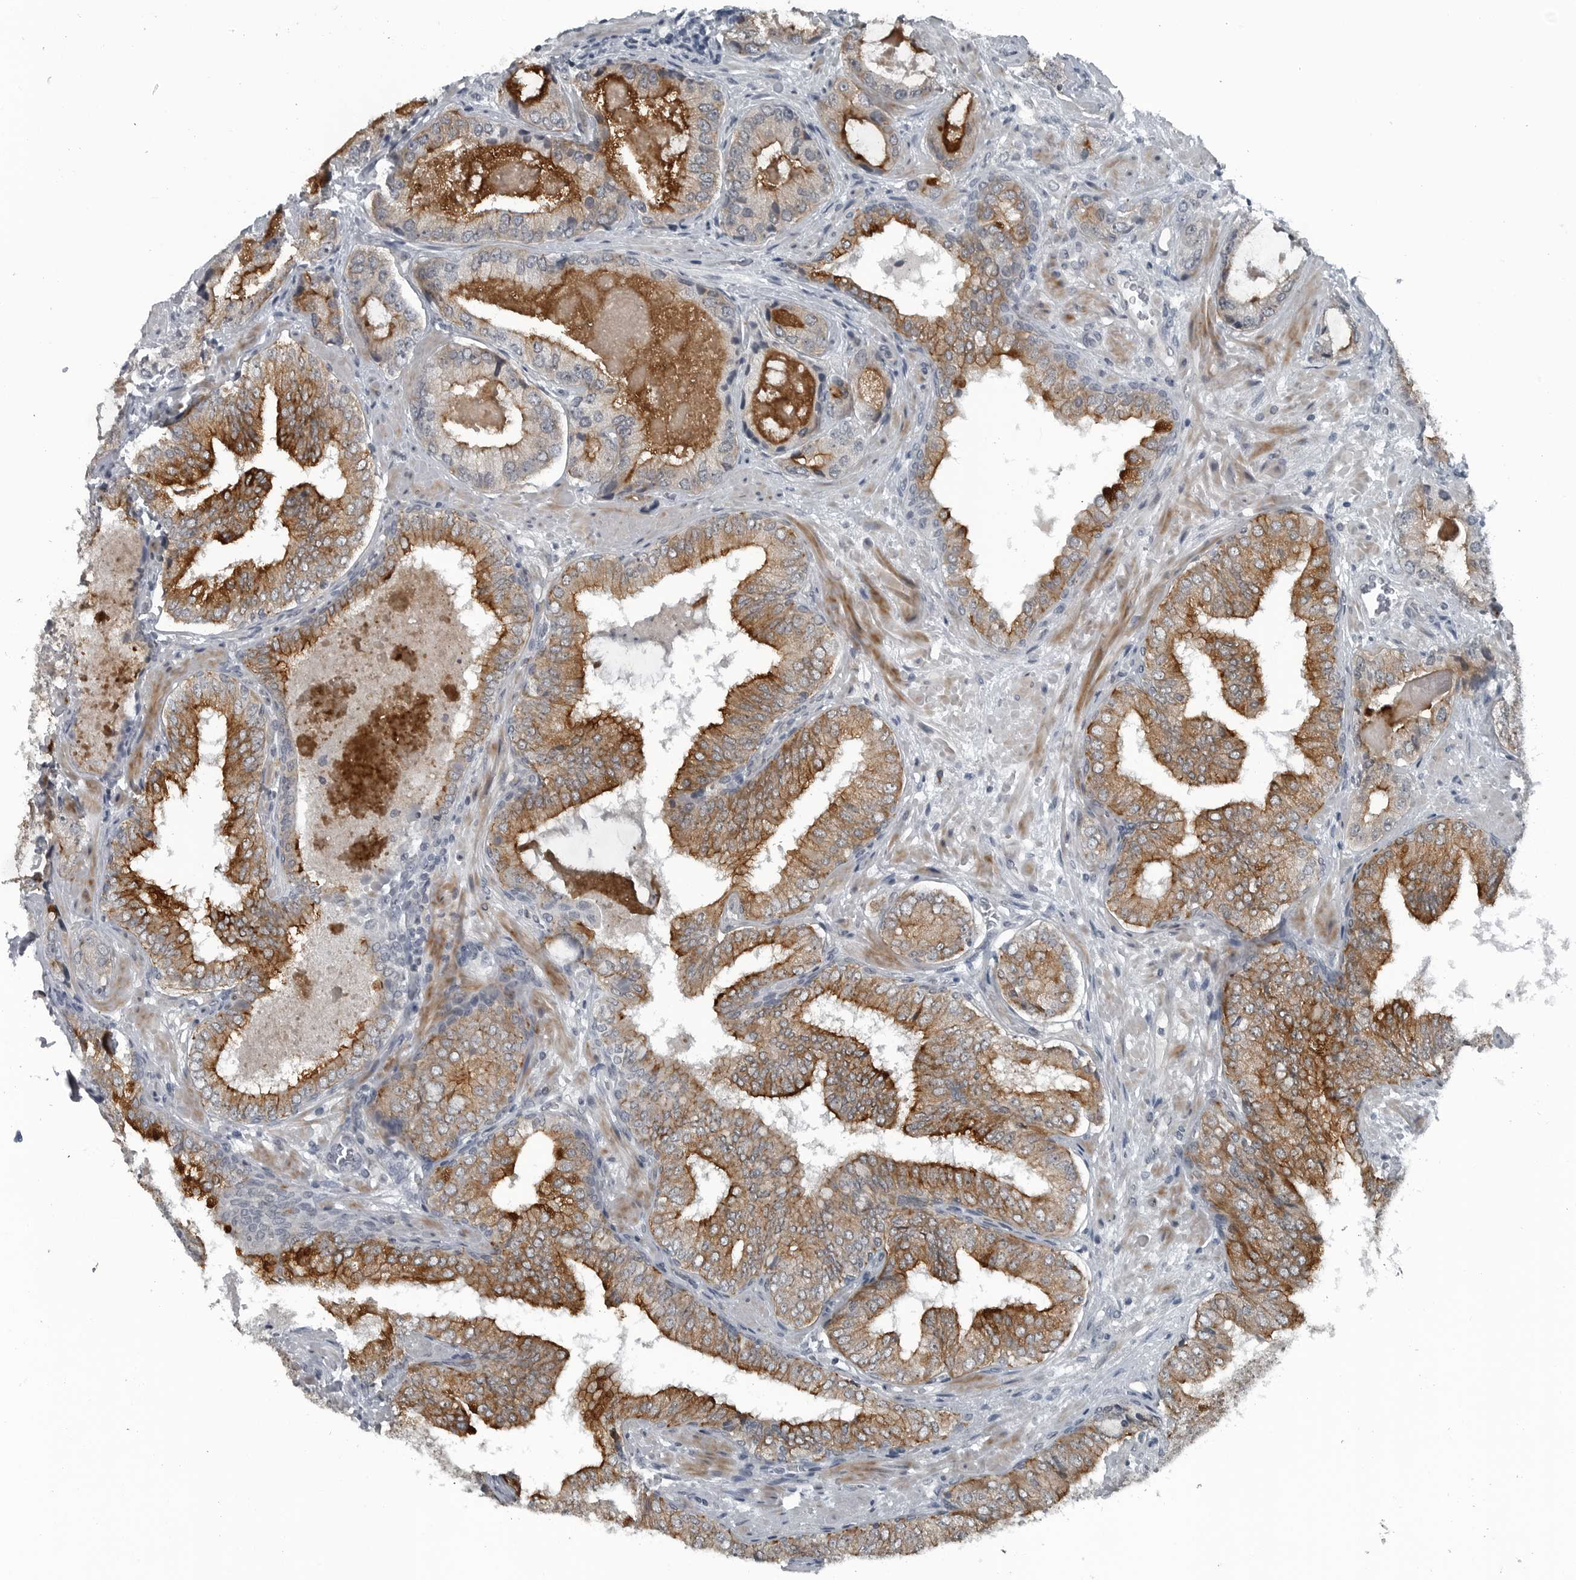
{"staining": {"intensity": "strong", "quantity": "25%-75%", "location": "cytoplasmic/membranous"}, "tissue": "prostate cancer", "cell_type": "Tumor cells", "image_type": "cancer", "snomed": [{"axis": "morphology", "description": "Normal tissue, NOS"}, {"axis": "morphology", "description": "Adenocarcinoma, High grade"}, {"axis": "topography", "description": "Prostate"}, {"axis": "topography", "description": "Peripheral nerve tissue"}], "caption": "Tumor cells exhibit high levels of strong cytoplasmic/membranous expression in about 25%-75% of cells in human prostate adenocarcinoma (high-grade). (Brightfield microscopy of DAB IHC at high magnification).", "gene": "GAK", "patient": {"sex": "male", "age": 59}}